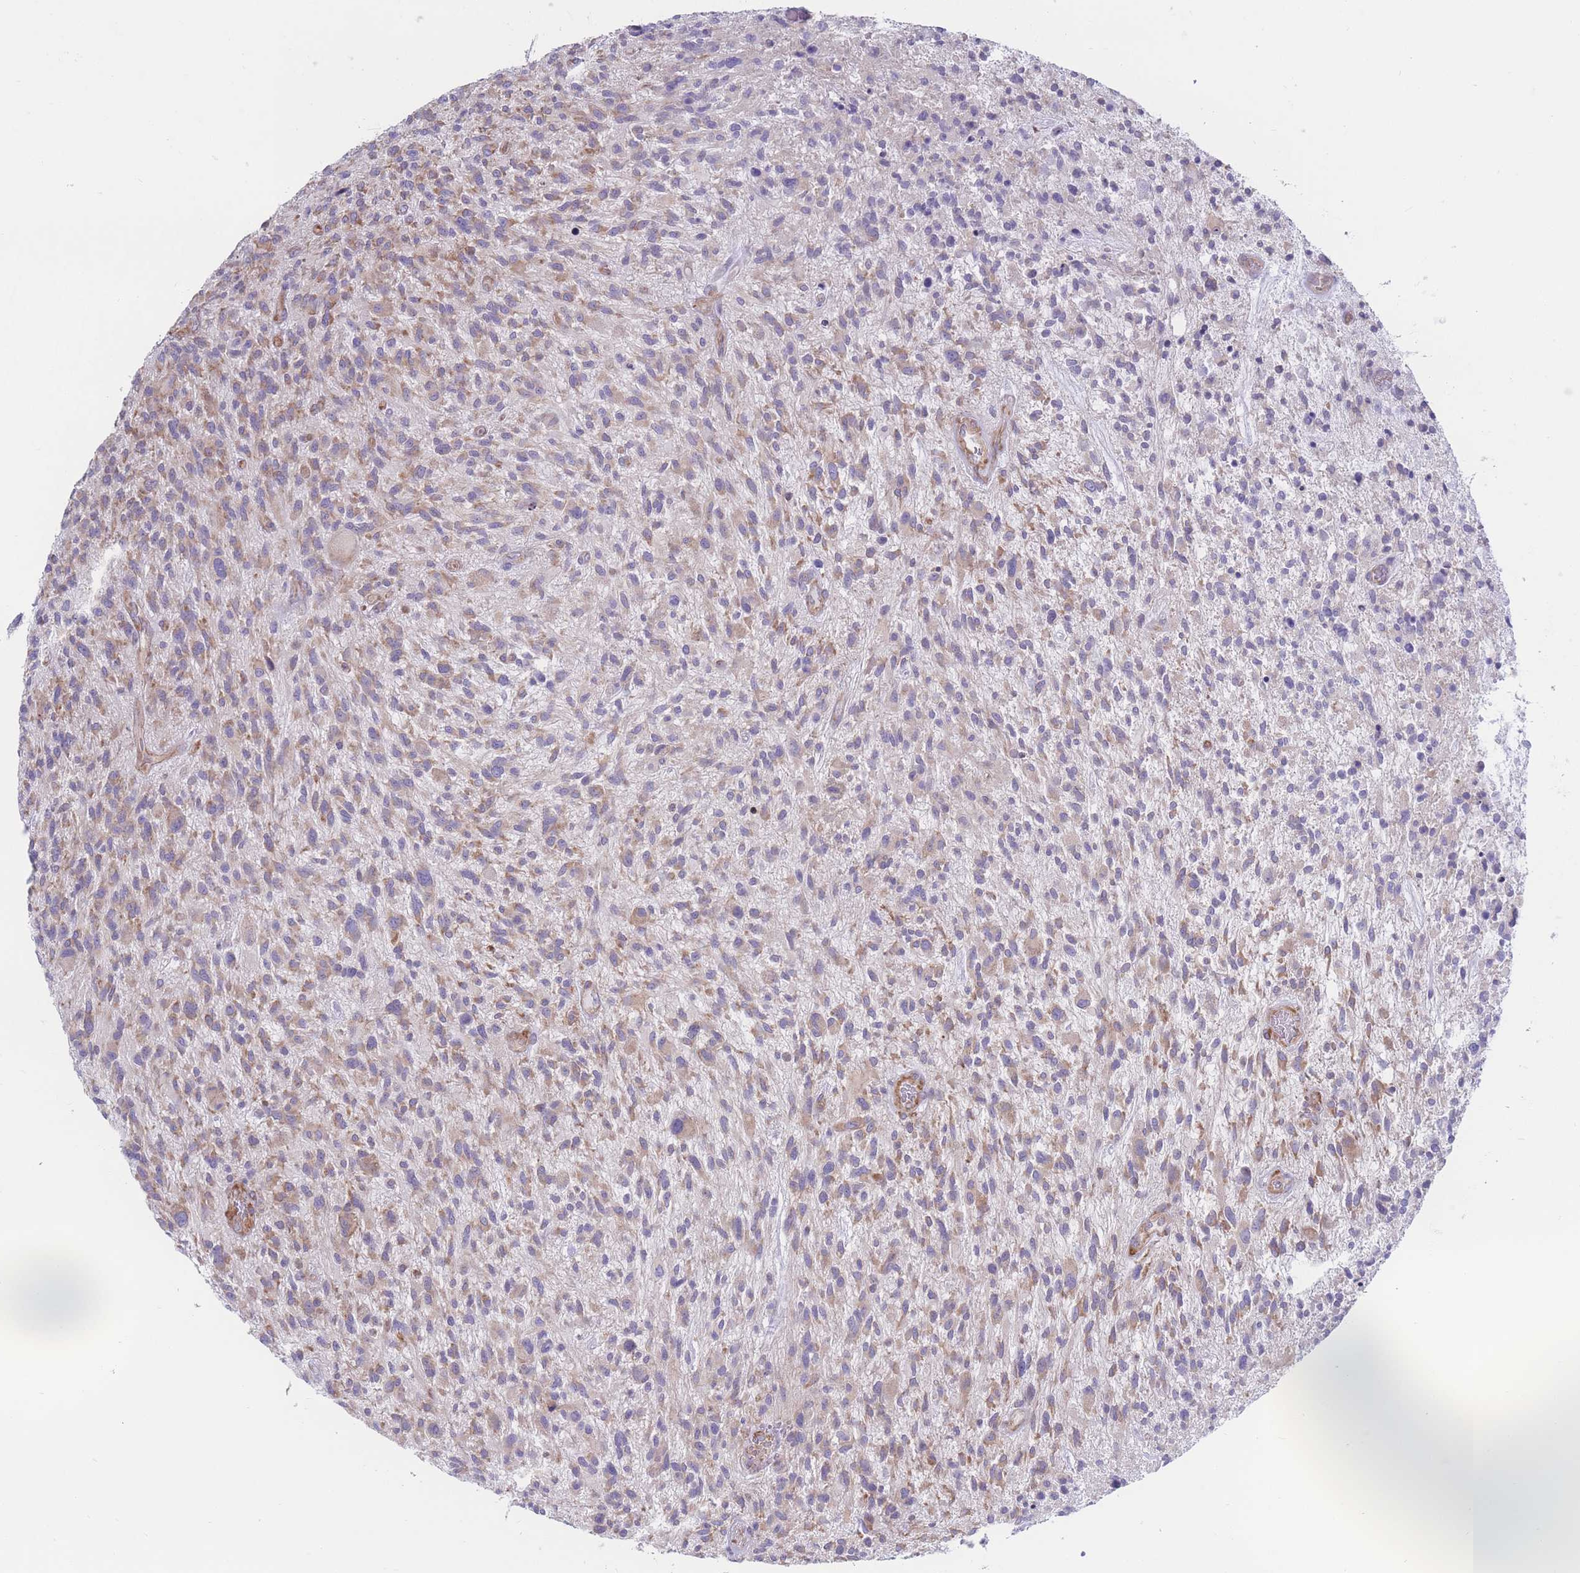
{"staining": {"intensity": "weak", "quantity": ">75%", "location": "cytoplasmic/membranous"}, "tissue": "glioma", "cell_type": "Tumor cells", "image_type": "cancer", "snomed": [{"axis": "morphology", "description": "Glioma, malignant, High grade"}, {"axis": "topography", "description": "Brain"}], "caption": "High-magnification brightfield microscopy of high-grade glioma (malignant) stained with DAB (3,3'-diaminobenzidine) (brown) and counterstained with hematoxylin (blue). tumor cells exhibit weak cytoplasmic/membranous staining is seen in about>75% of cells.", "gene": "RPL8", "patient": {"sex": "male", "age": 47}}